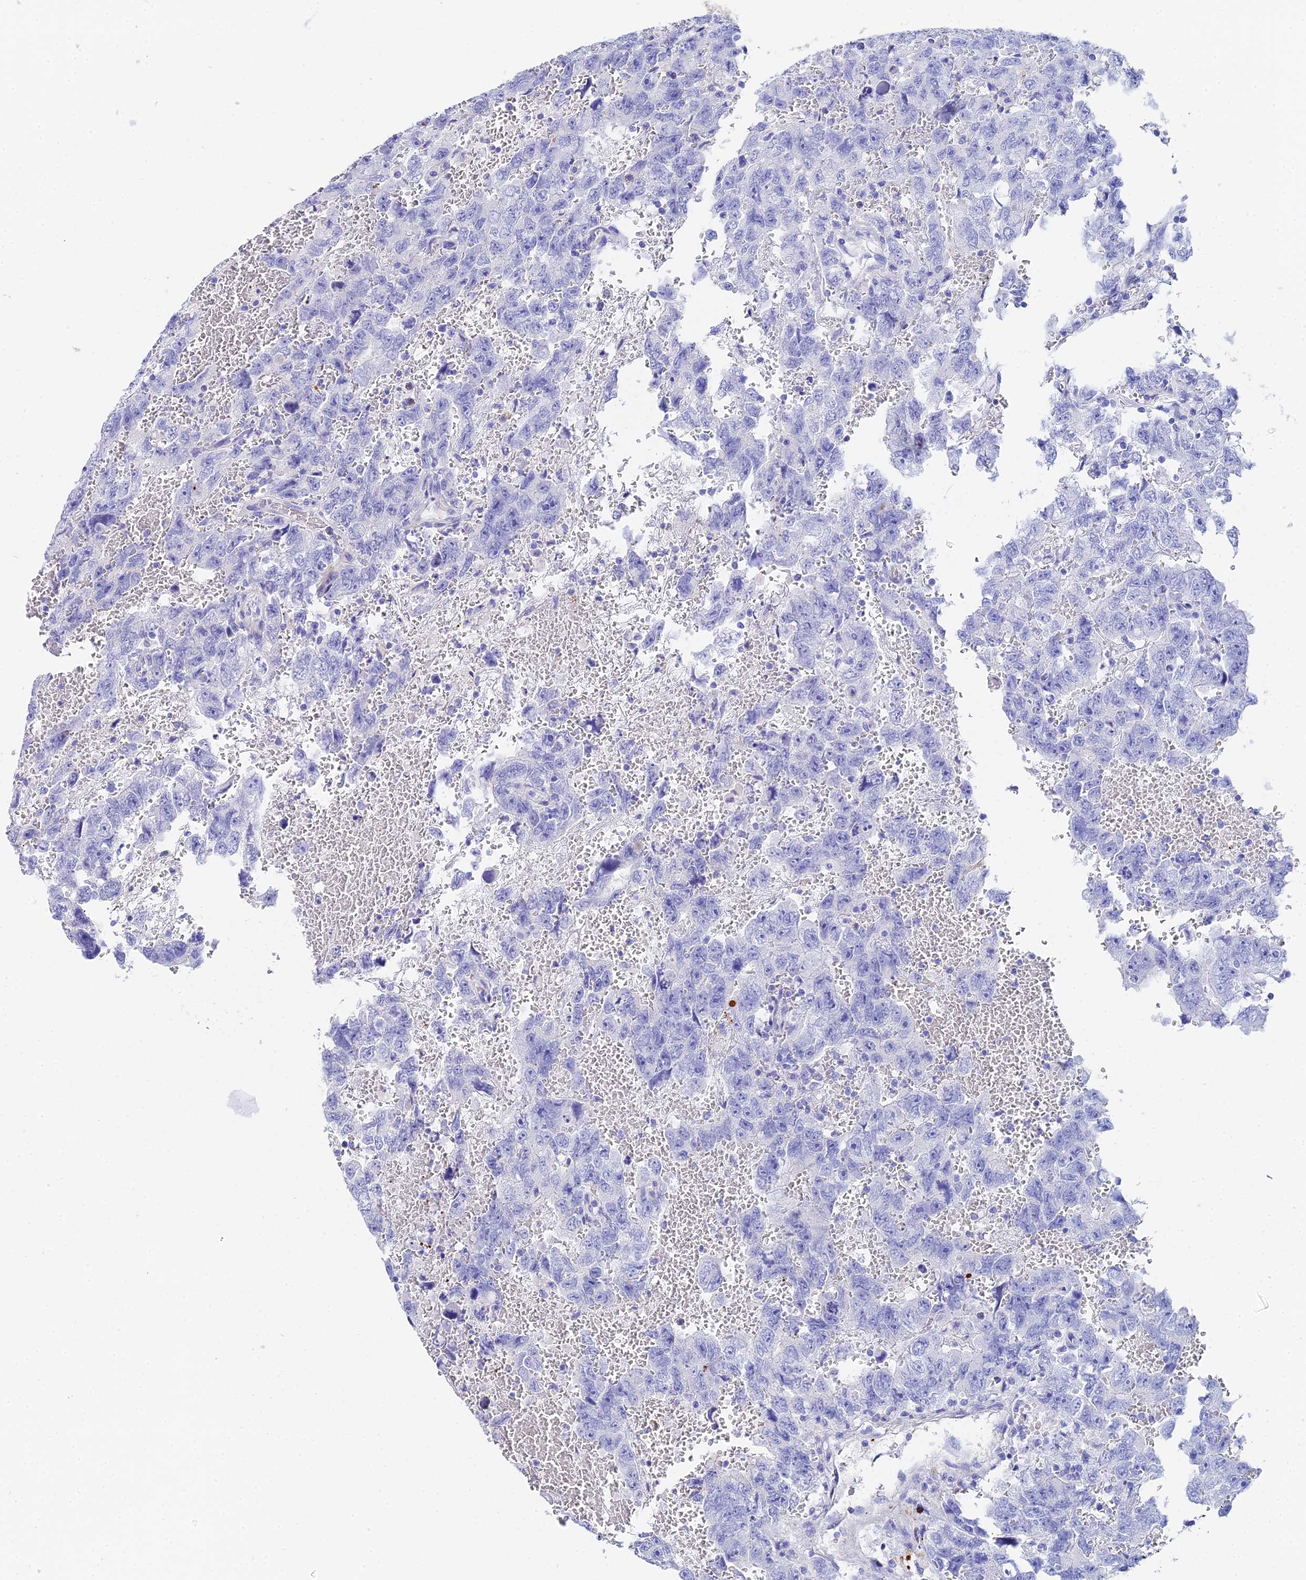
{"staining": {"intensity": "negative", "quantity": "none", "location": "none"}, "tissue": "testis cancer", "cell_type": "Tumor cells", "image_type": "cancer", "snomed": [{"axis": "morphology", "description": "Carcinoma, Embryonal, NOS"}, {"axis": "topography", "description": "Testis"}], "caption": "Tumor cells are negative for protein expression in human testis cancer. The staining is performed using DAB brown chromogen with nuclei counter-stained in using hematoxylin.", "gene": "CELA3A", "patient": {"sex": "male", "age": 45}}